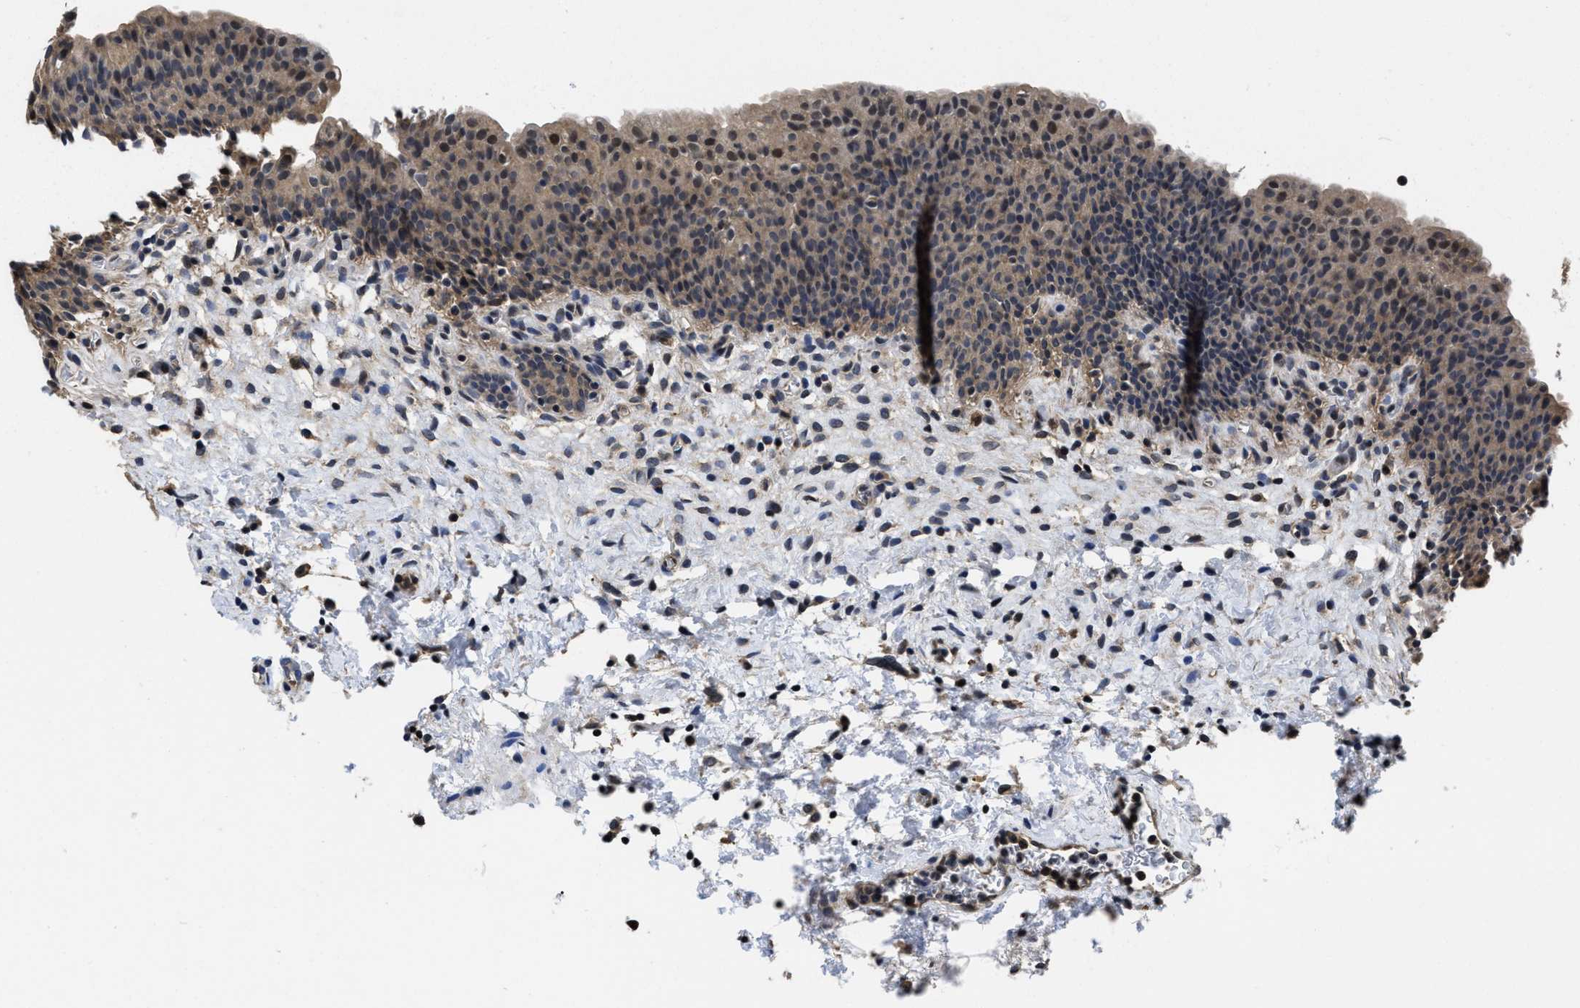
{"staining": {"intensity": "moderate", "quantity": ">75%", "location": "cytoplasmic/membranous,nuclear"}, "tissue": "urinary bladder", "cell_type": "Urothelial cells", "image_type": "normal", "snomed": [{"axis": "morphology", "description": "Normal tissue, NOS"}, {"axis": "topography", "description": "Urinary bladder"}], "caption": "Immunohistochemical staining of normal human urinary bladder displays moderate cytoplasmic/membranous,nuclear protein expression in approximately >75% of urothelial cells.", "gene": "MCOLN2", "patient": {"sex": "male", "age": 37}}